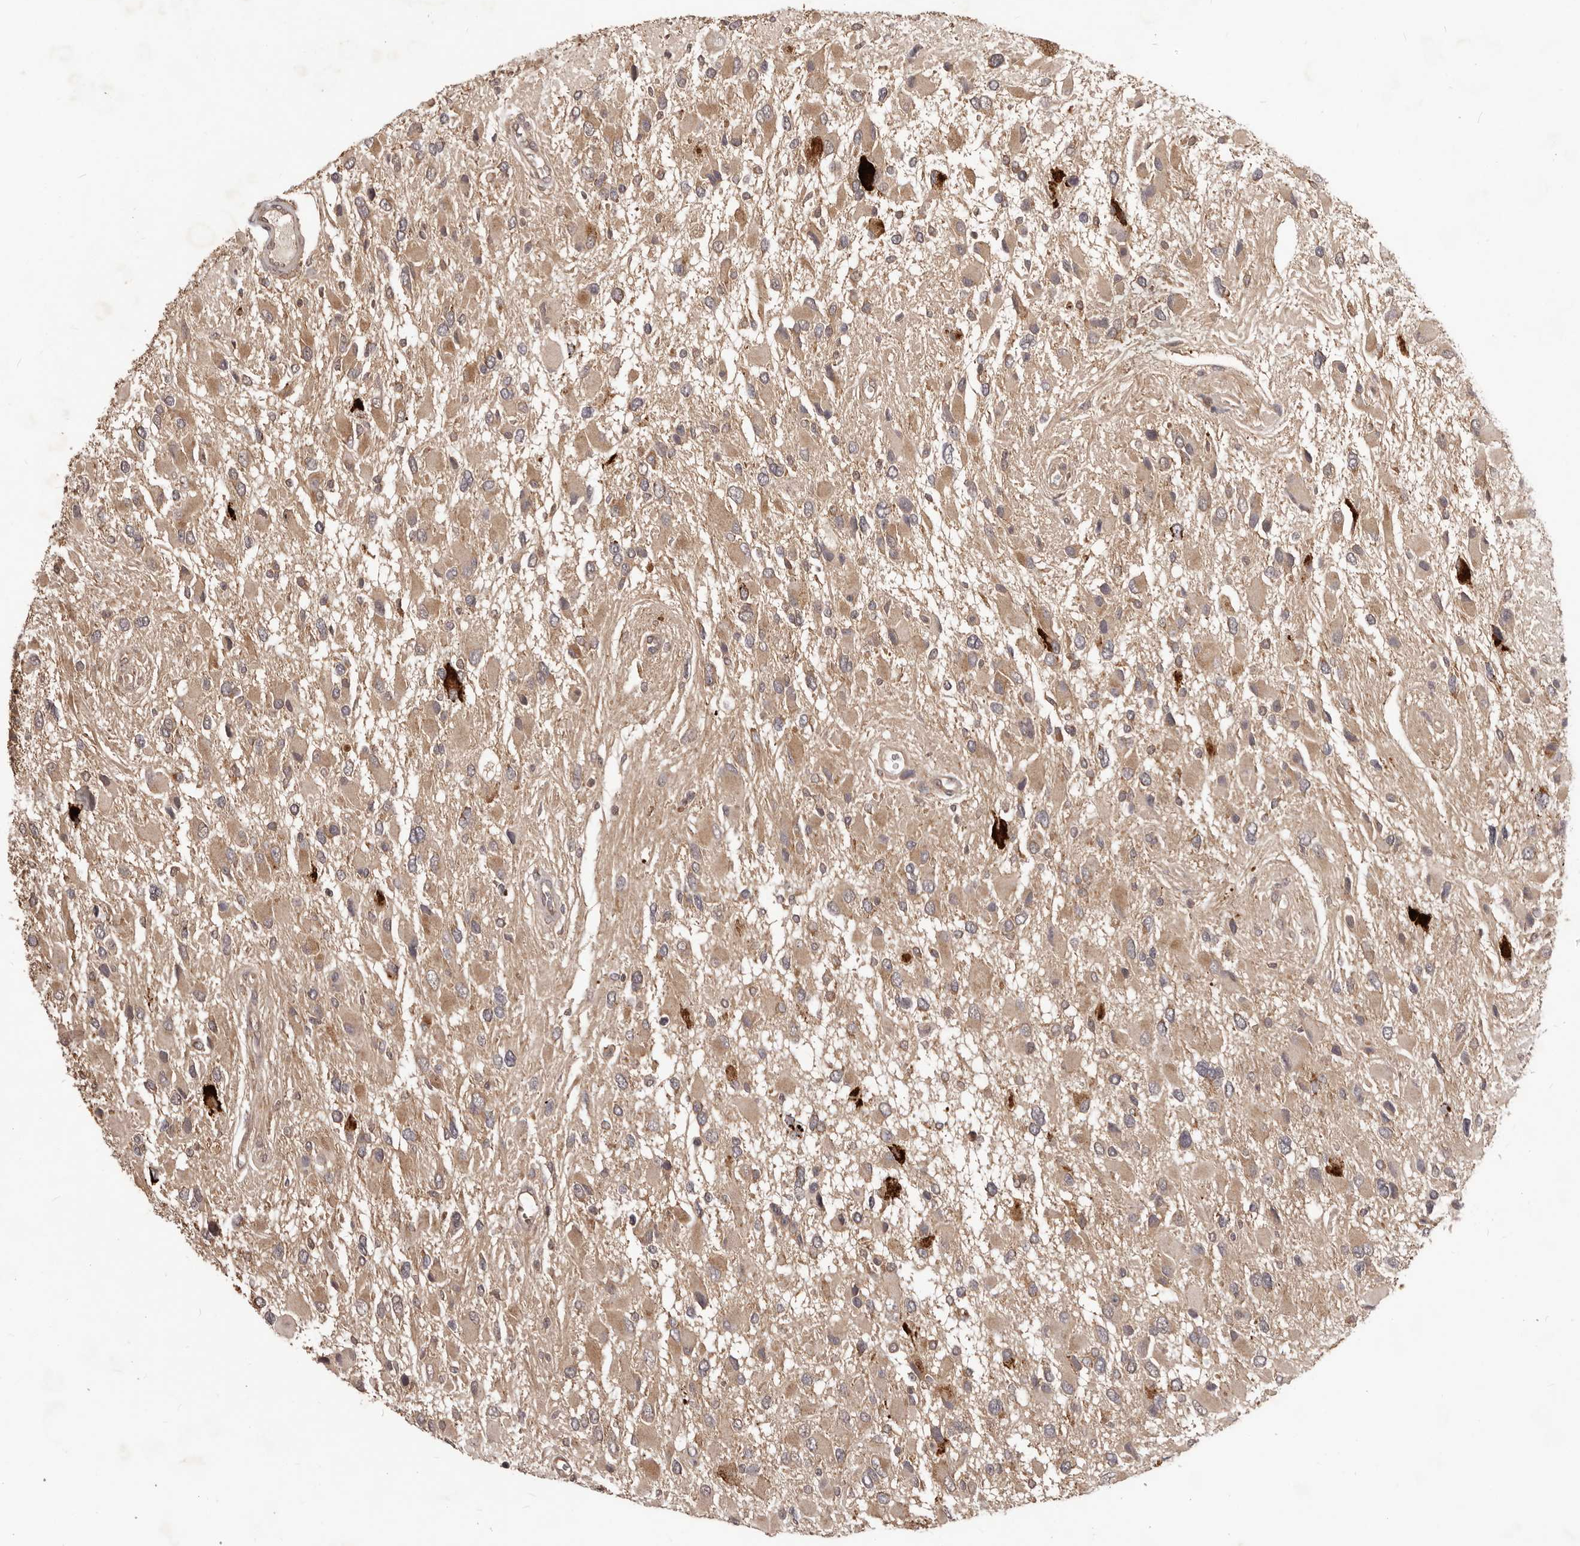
{"staining": {"intensity": "weak", "quantity": ">75%", "location": "cytoplasmic/membranous"}, "tissue": "glioma", "cell_type": "Tumor cells", "image_type": "cancer", "snomed": [{"axis": "morphology", "description": "Glioma, malignant, High grade"}, {"axis": "topography", "description": "Brain"}], "caption": "Glioma stained for a protein displays weak cytoplasmic/membranous positivity in tumor cells.", "gene": "MTO1", "patient": {"sex": "male", "age": 53}}